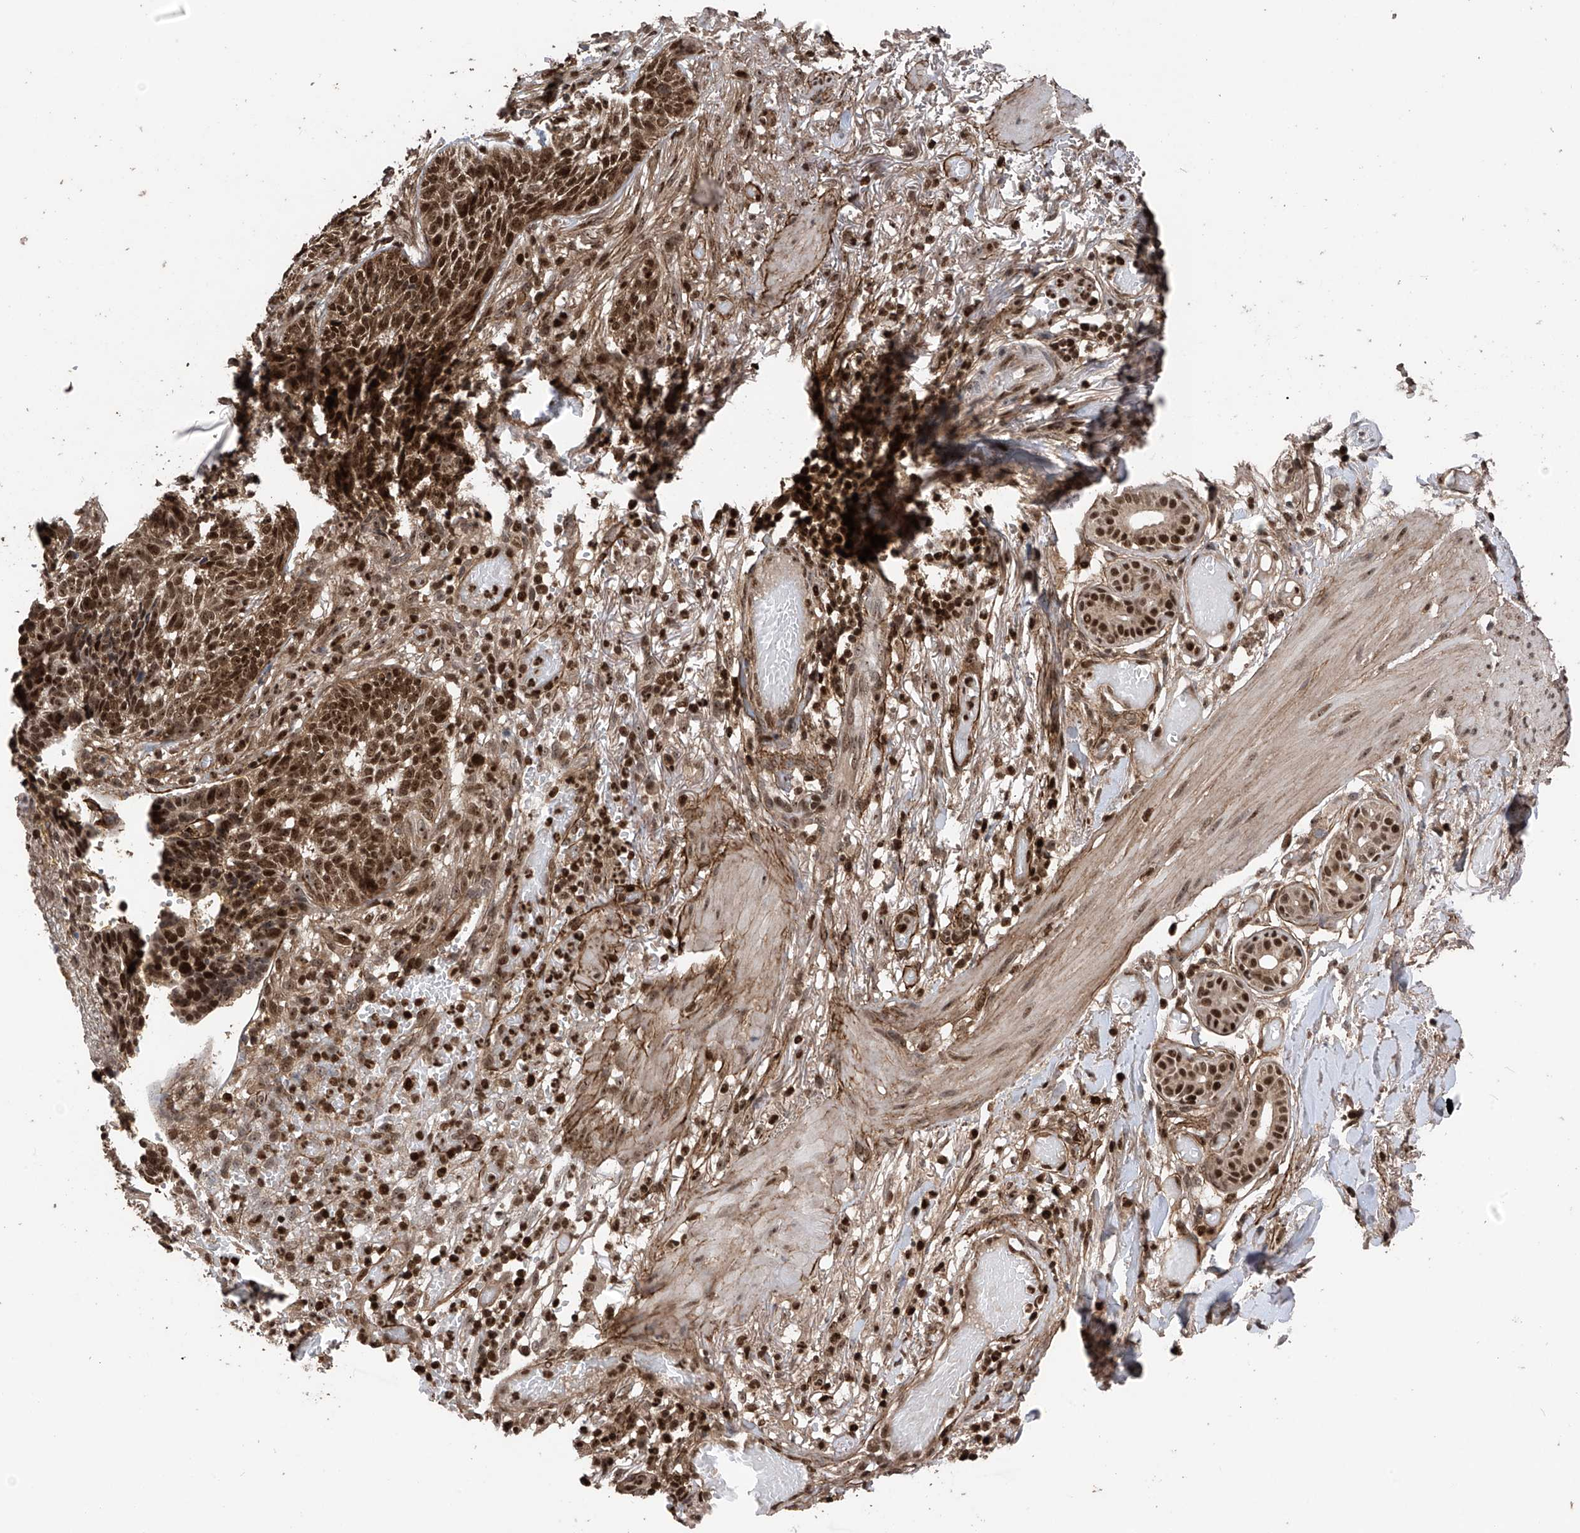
{"staining": {"intensity": "strong", "quantity": ">75%", "location": "nuclear"}, "tissue": "skin cancer", "cell_type": "Tumor cells", "image_type": "cancer", "snomed": [{"axis": "morphology", "description": "Normal tissue, NOS"}, {"axis": "morphology", "description": "Basal cell carcinoma"}, {"axis": "topography", "description": "Skin"}], "caption": "Basal cell carcinoma (skin) stained with a protein marker displays strong staining in tumor cells.", "gene": "DNAJC9", "patient": {"sex": "male", "age": 64}}